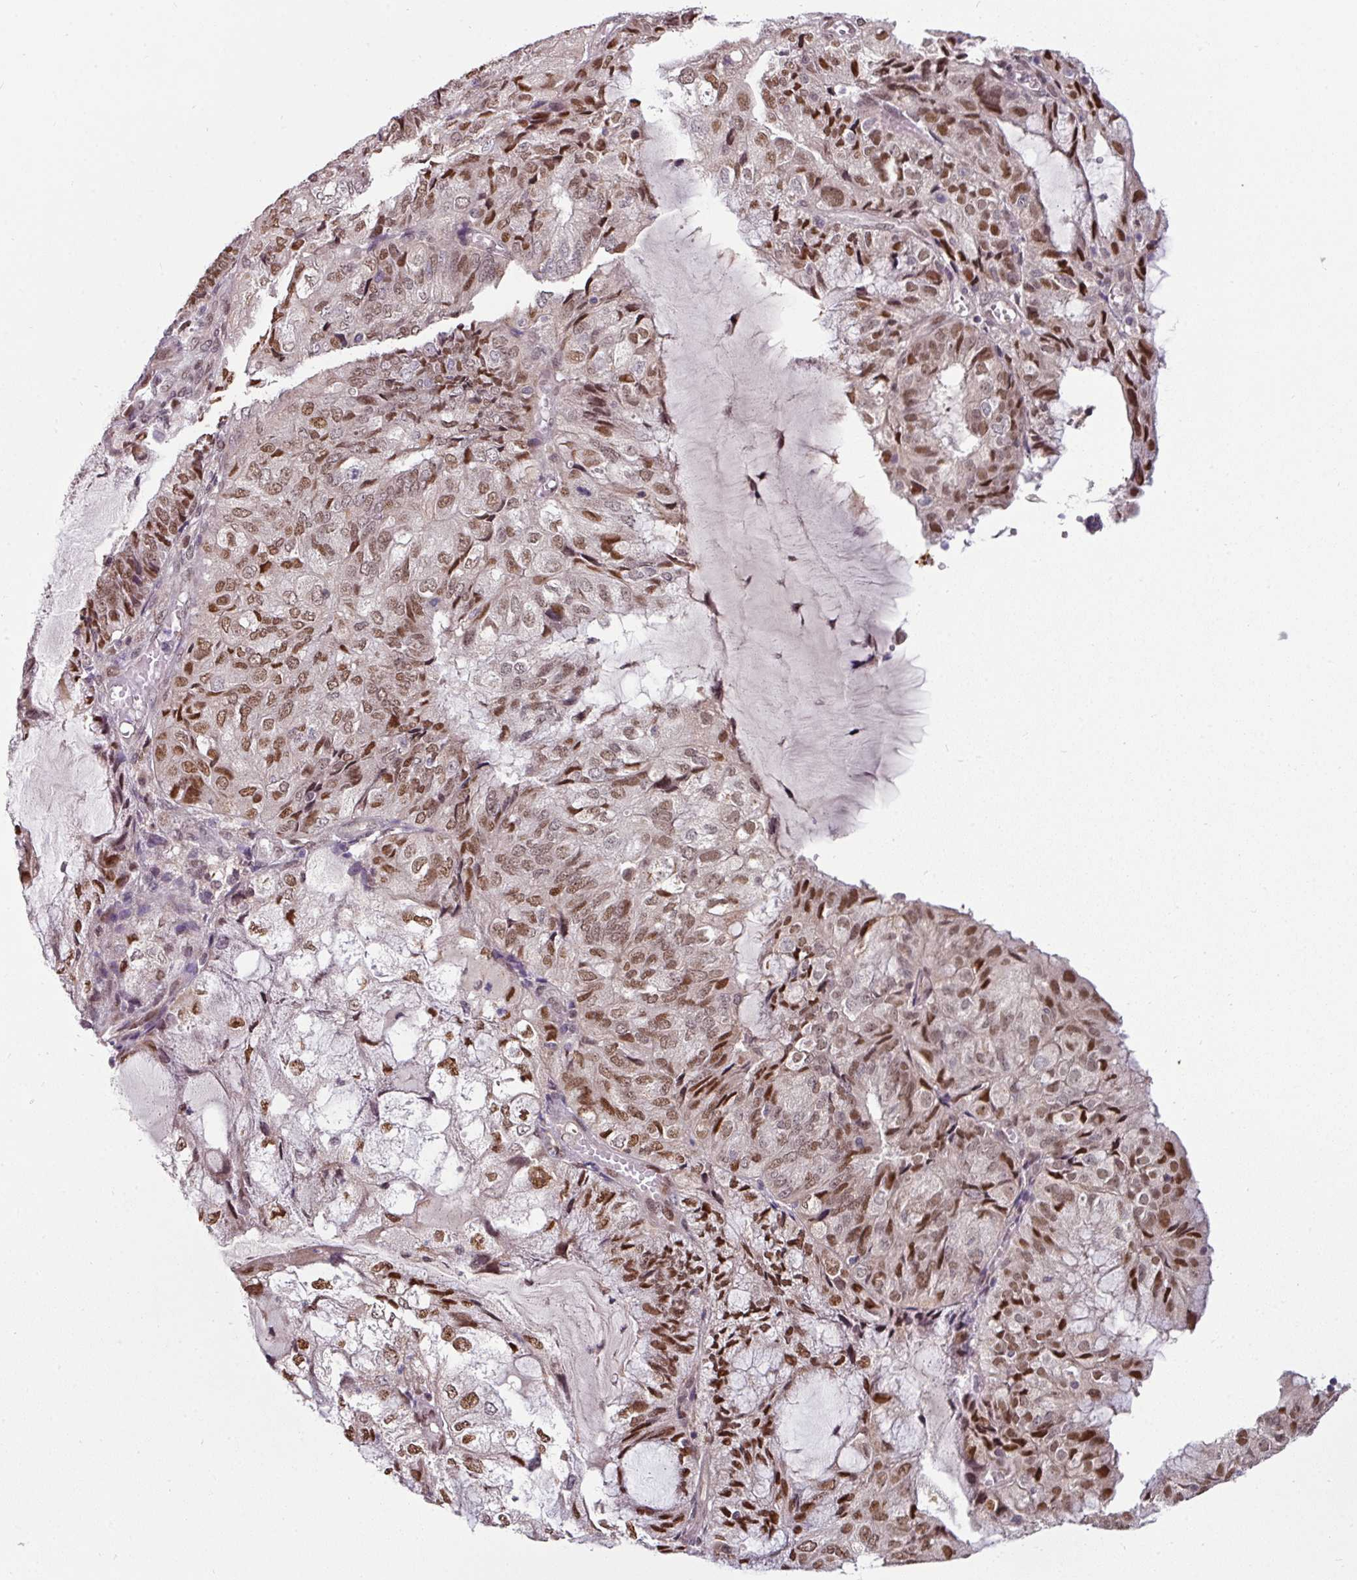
{"staining": {"intensity": "moderate", "quantity": ">75%", "location": "nuclear"}, "tissue": "endometrial cancer", "cell_type": "Tumor cells", "image_type": "cancer", "snomed": [{"axis": "morphology", "description": "Adenocarcinoma, NOS"}, {"axis": "topography", "description": "Endometrium"}], "caption": "DAB (3,3'-diaminobenzidine) immunohistochemical staining of adenocarcinoma (endometrial) shows moderate nuclear protein staining in about >75% of tumor cells.", "gene": "SWSAP1", "patient": {"sex": "female", "age": 81}}